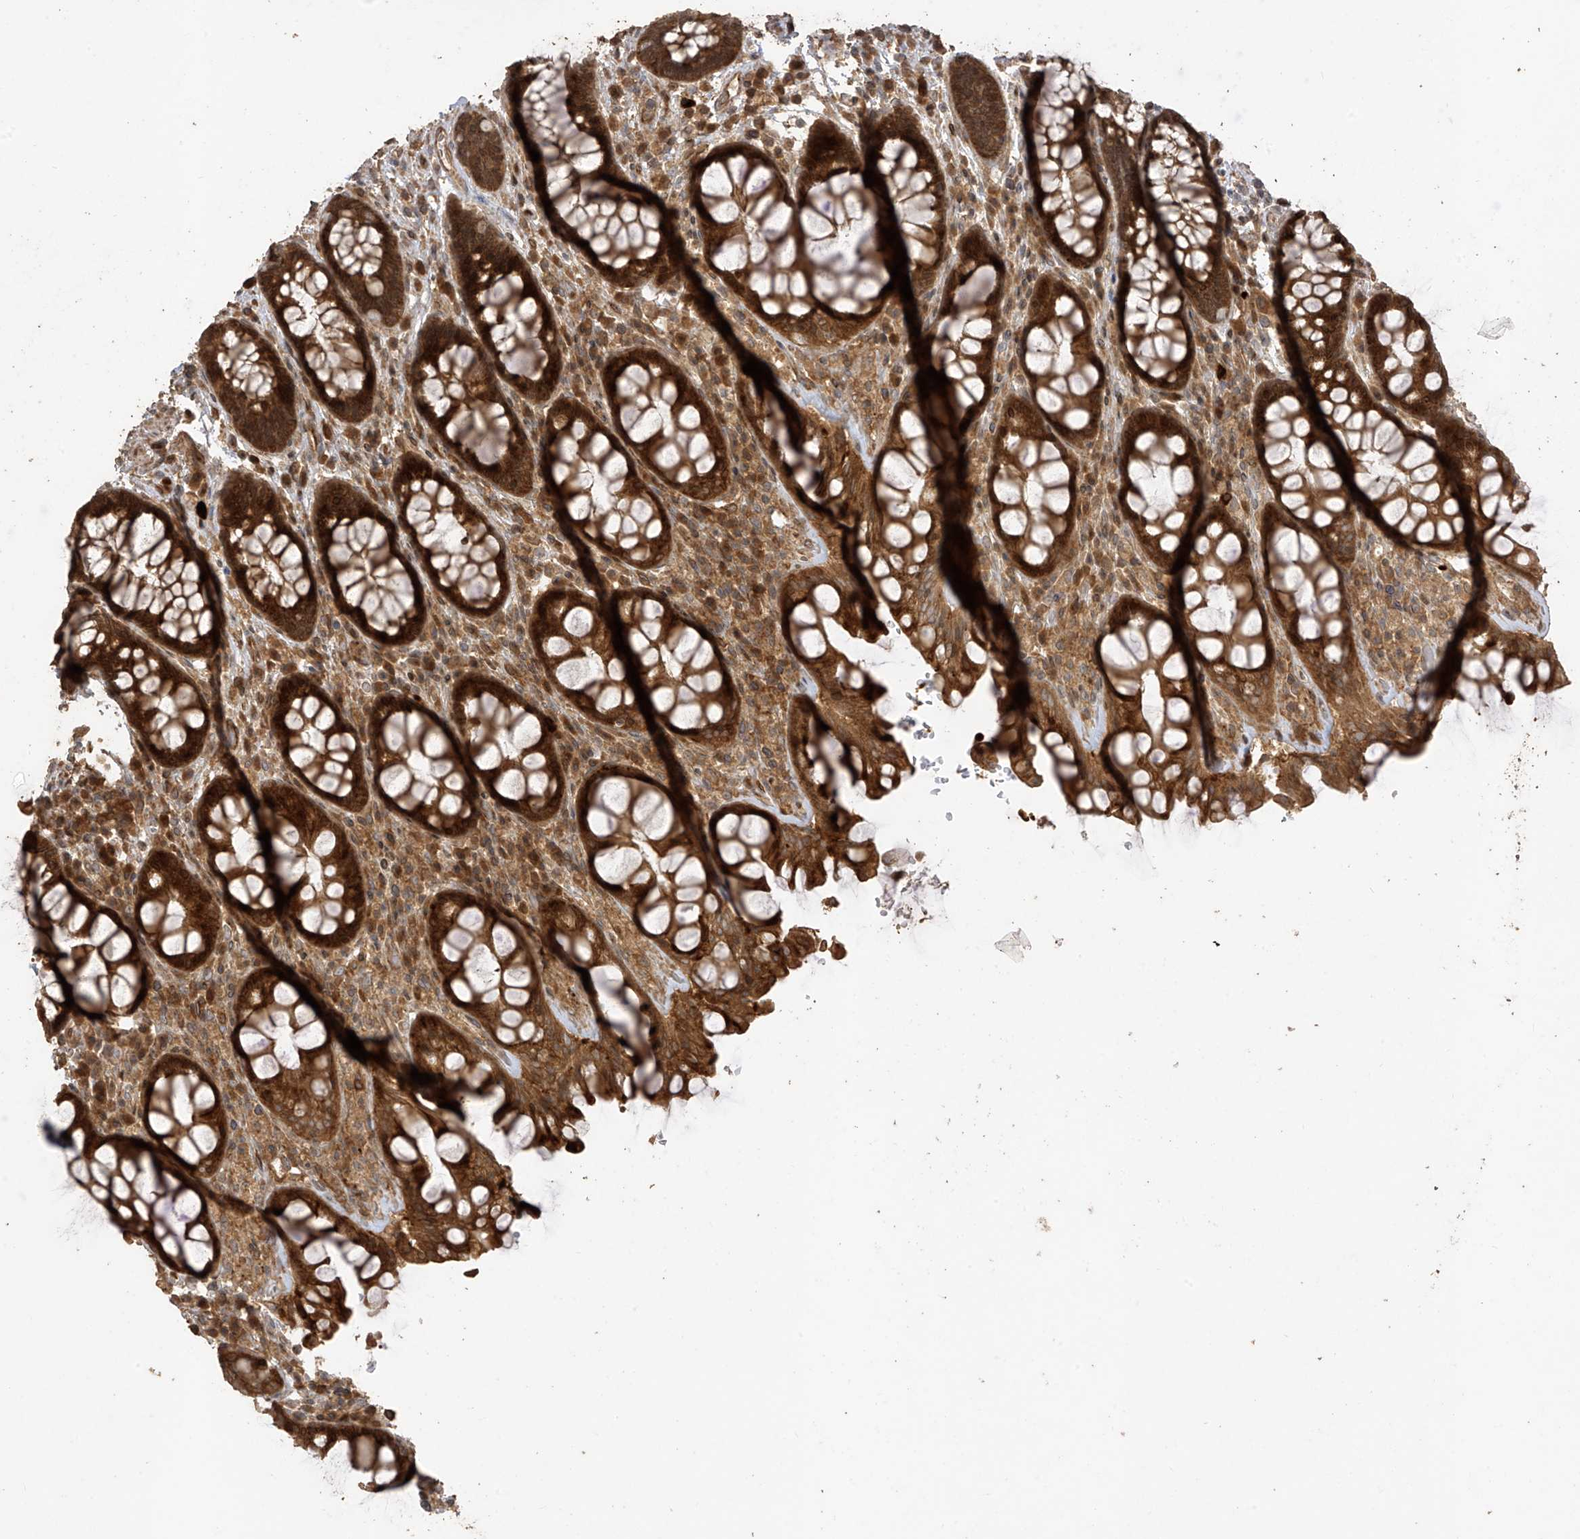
{"staining": {"intensity": "strong", "quantity": ">75%", "location": "cytoplasmic/membranous"}, "tissue": "rectum", "cell_type": "Glandular cells", "image_type": "normal", "snomed": [{"axis": "morphology", "description": "Normal tissue, NOS"}, {"axis": "topography", "description": "Rectum"}], "caption": "This is a micrograph of IHC staining of unremarkable rectum, which shows strong expression in the cytoplasmic/membranous of glandular cells.", "gene": "ZNF653", "patient": {"sex": "male", "age": 64}}